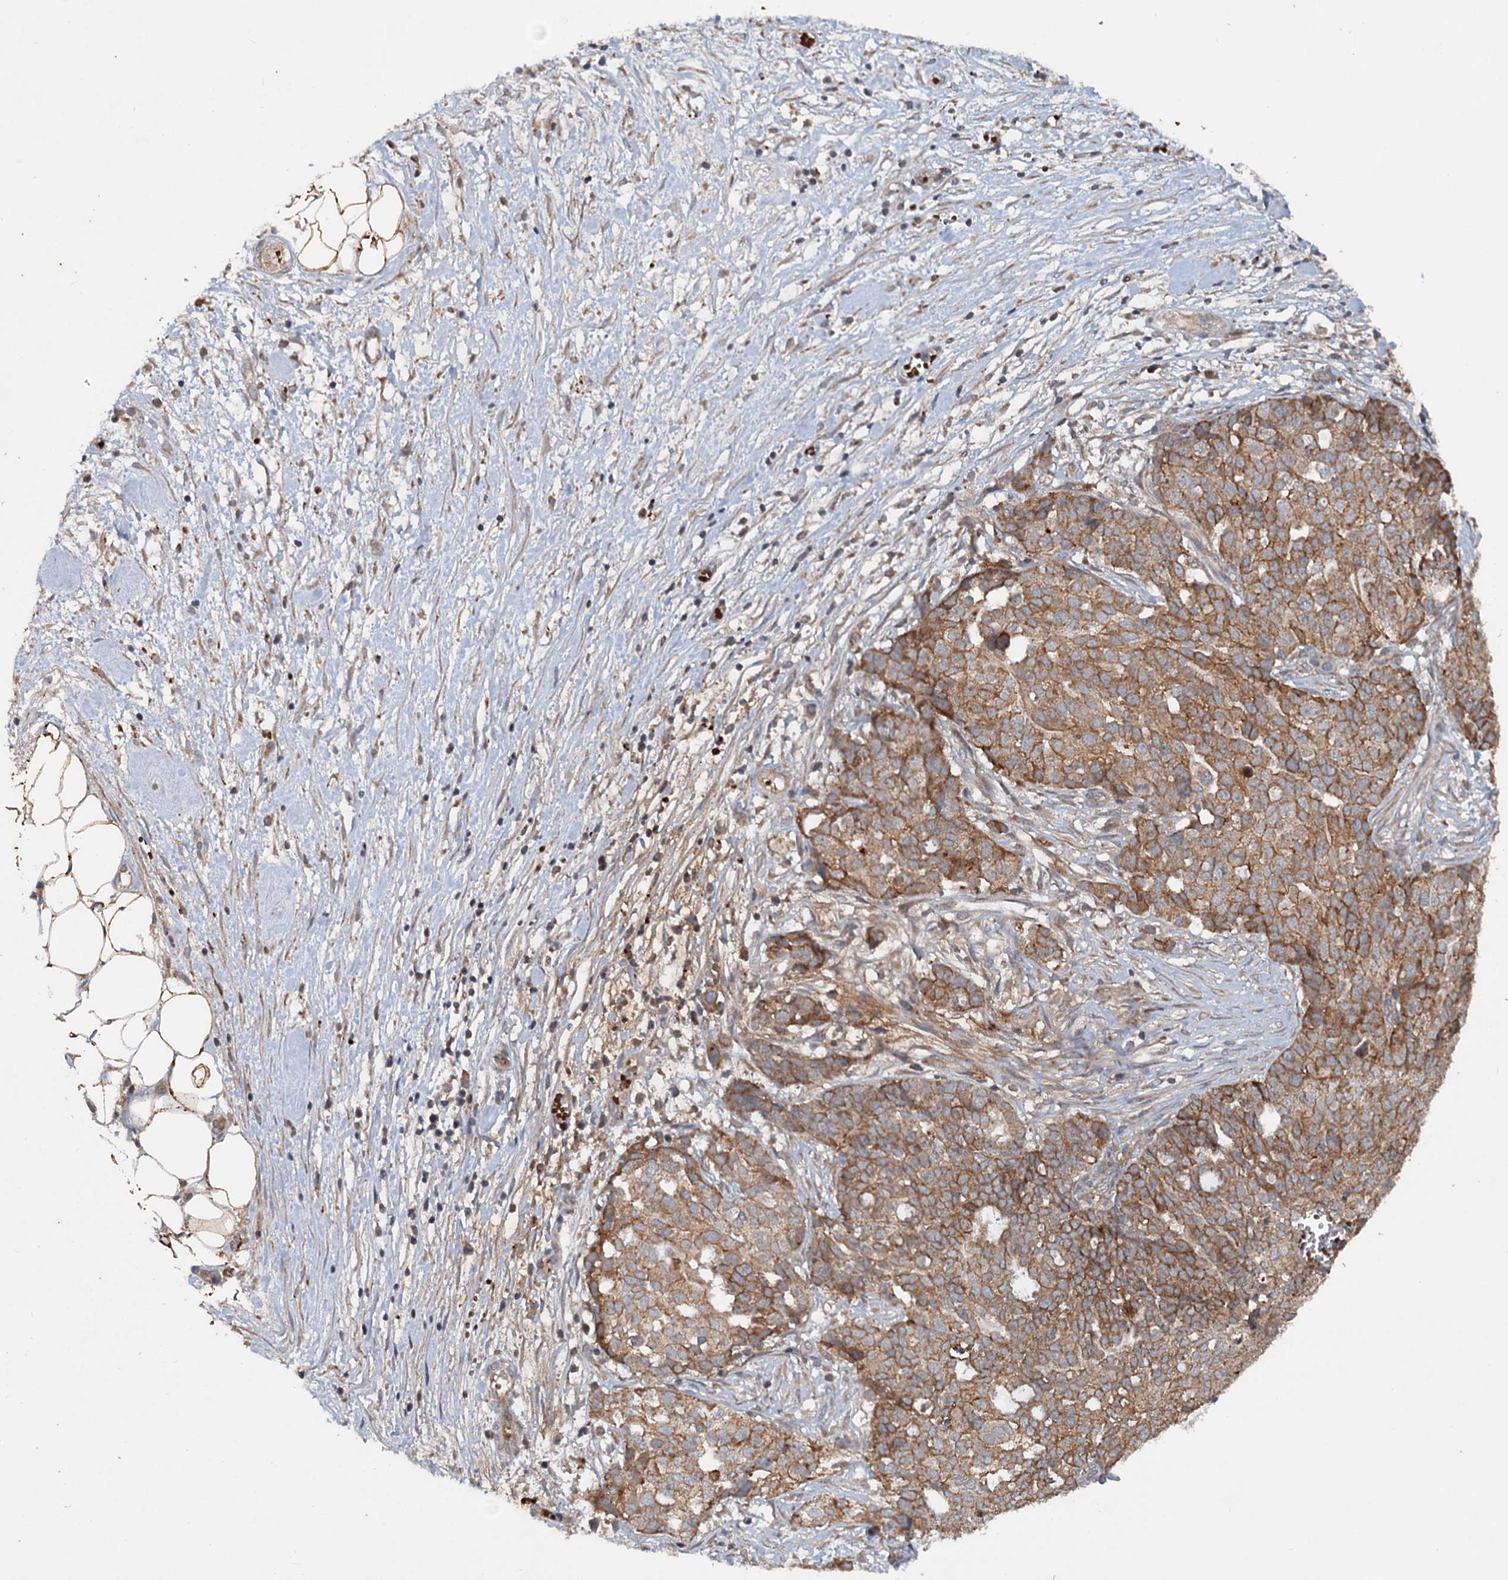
{"staining": {"intensity": "moderate", "quantity": ">75%", "location": "cytoplasmic/membranous"}, "tissue": "ovarian cancer", "cell_type": "Tumor cells", "image_type": "cancer", "snomed": [{"axis": "morphology", "description": "Cystadenocarcinoma, serous, NOS"}, {"axis": "topography", "description": "Soft tissue"}, {"axis": "topography", "description": "Ovary"}], "caption": "Immunohistochemical staining of ovarian serous cystadenocarcinoma shows medium levels of moderate cytoplasmic/membranous staining in about >75% of tumor cells.", "gene": "N4BP2L2", "patient": {"sex": "female", "age": 57}}